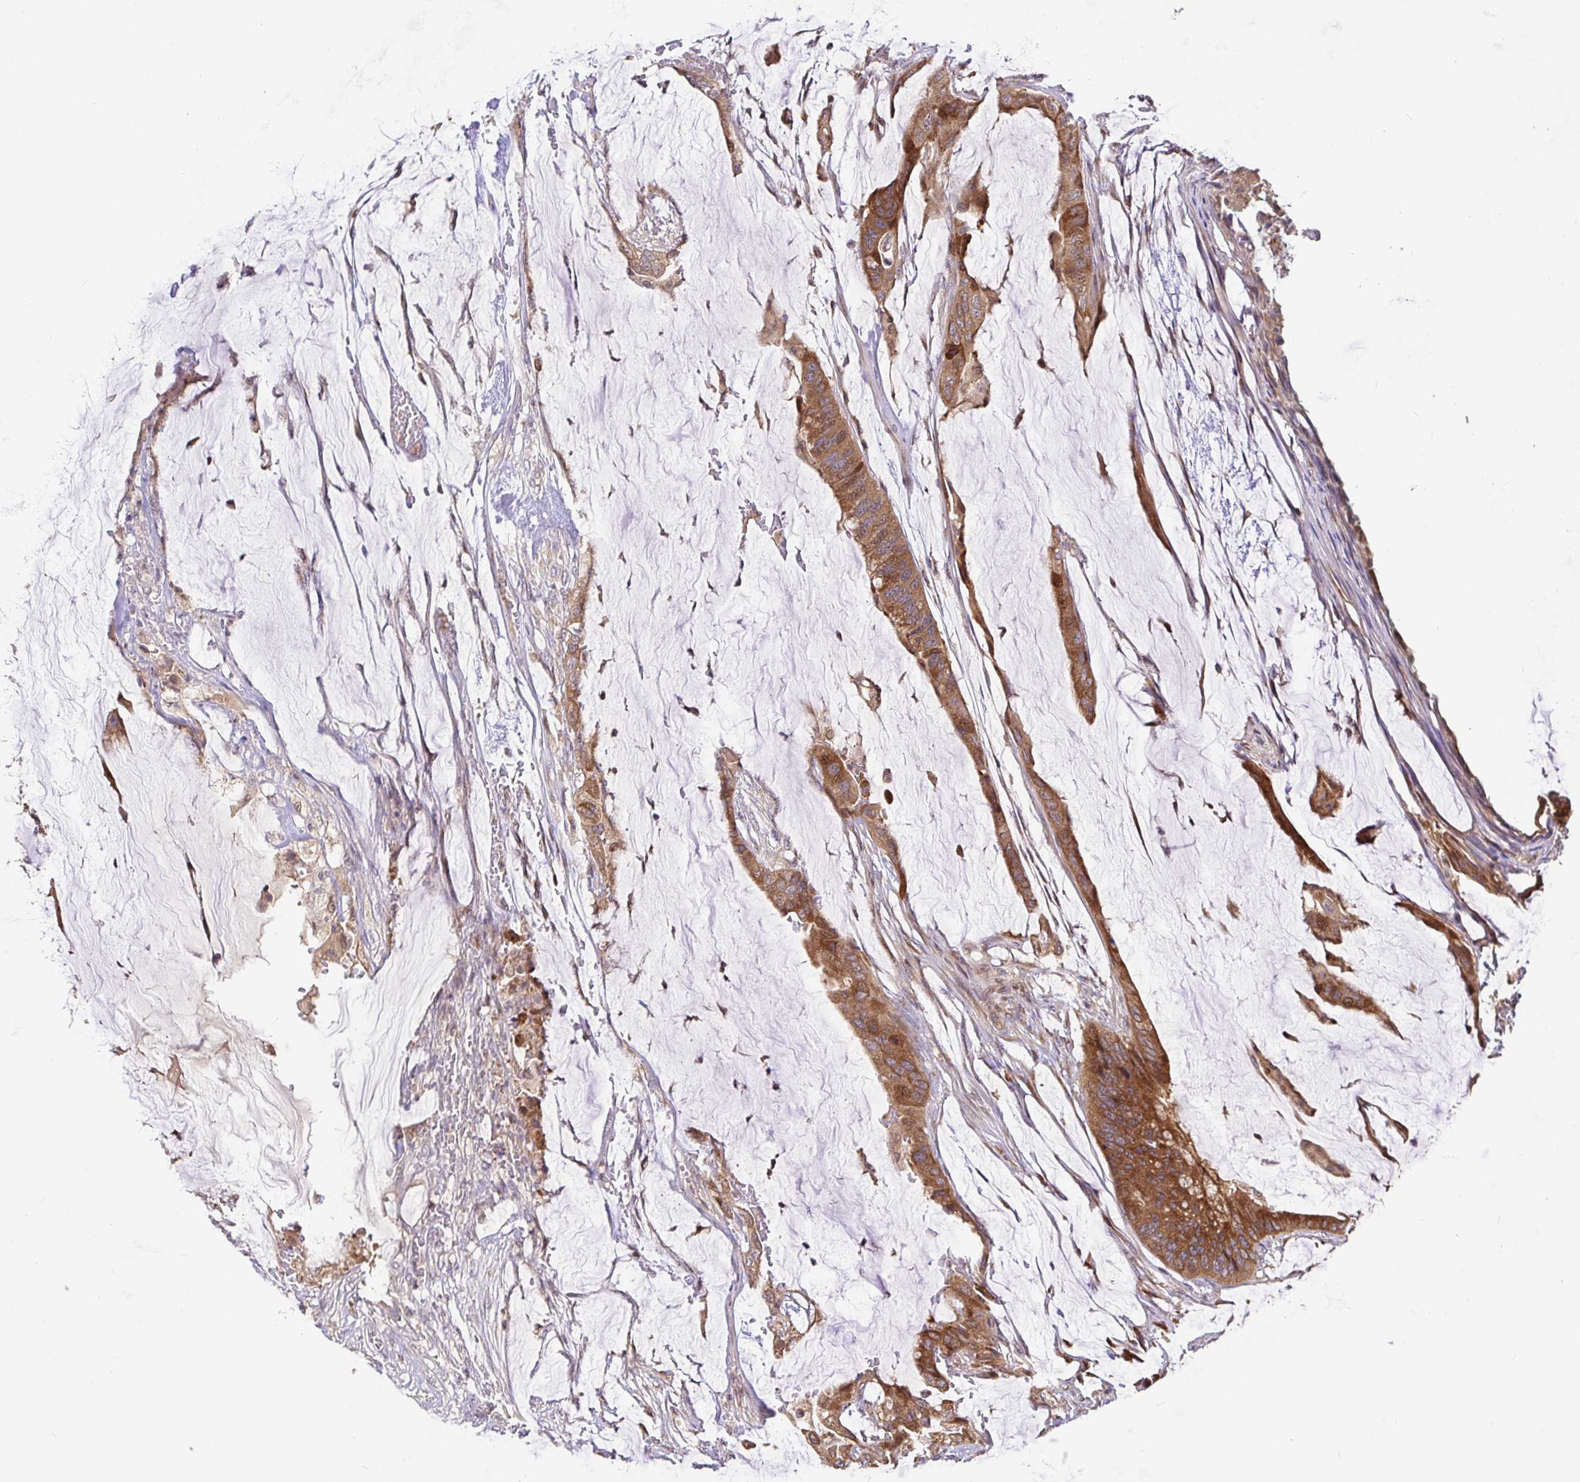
{"staining": {"intensity": "moderate", "quantity": ">75%", "location": "cytoplasmic/membranous"}, "tissue": "colorectal cancer", "cell_type": "Tumor cells", "image_type": "cancer", "snomed": [{"axis": "morphology", "description": "Adenocarcinoma, NOS"}, {"axis": "topography", "description": "Rectum"}], "caption": "Adenocarcinoma (colorectal) tissue shows moderate cytoplasmic/membranous positivity in about >75% of tumor cells The protein of interest is stained brown, and the nuclei are stained in blue (DAB (3,3'-diaminobenzidine) IHC with brightfield microscopy, high magnification).", "gene": "ELP1", "patient": {"sex": "female", "age": 59}}